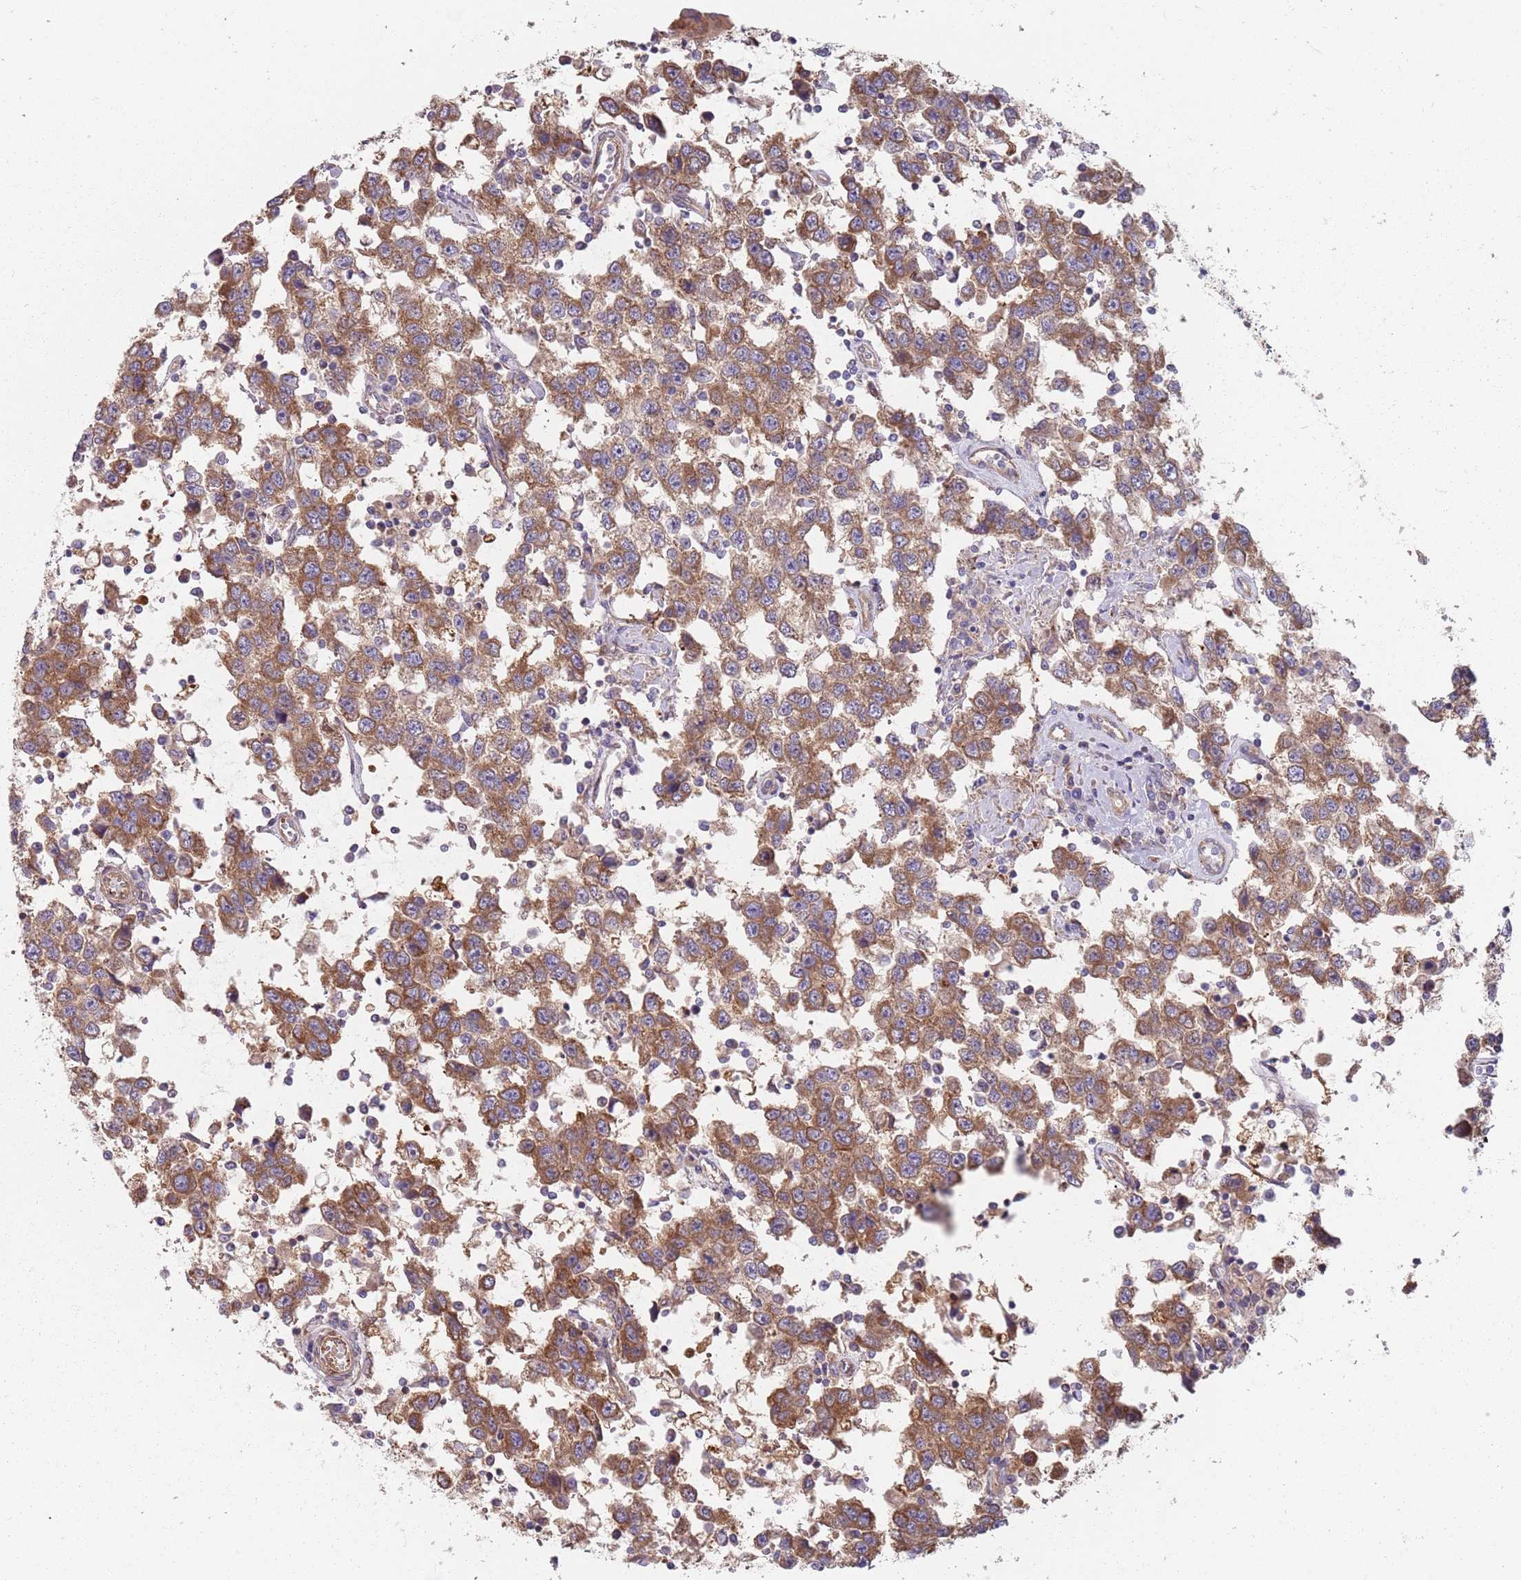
{"staining": {"intensity": "moderate", "quantity": ">75%", "location": "cytoplasmic/membranous"}, "tissue": "testis cancer", "cell_type": "Tumor cells", "image_type": "cancer", "snomed": [{"axis": "morphology", "description": "Seminoma, NOS"}, {"axis": "topography", "description": "Testis"}], "caption": "Seminoma (testis) stained with a protein marker displays moderate staining in tumor cells.", "gene": "SPDL1", "patient": {"sex": "male", "age": 41}}